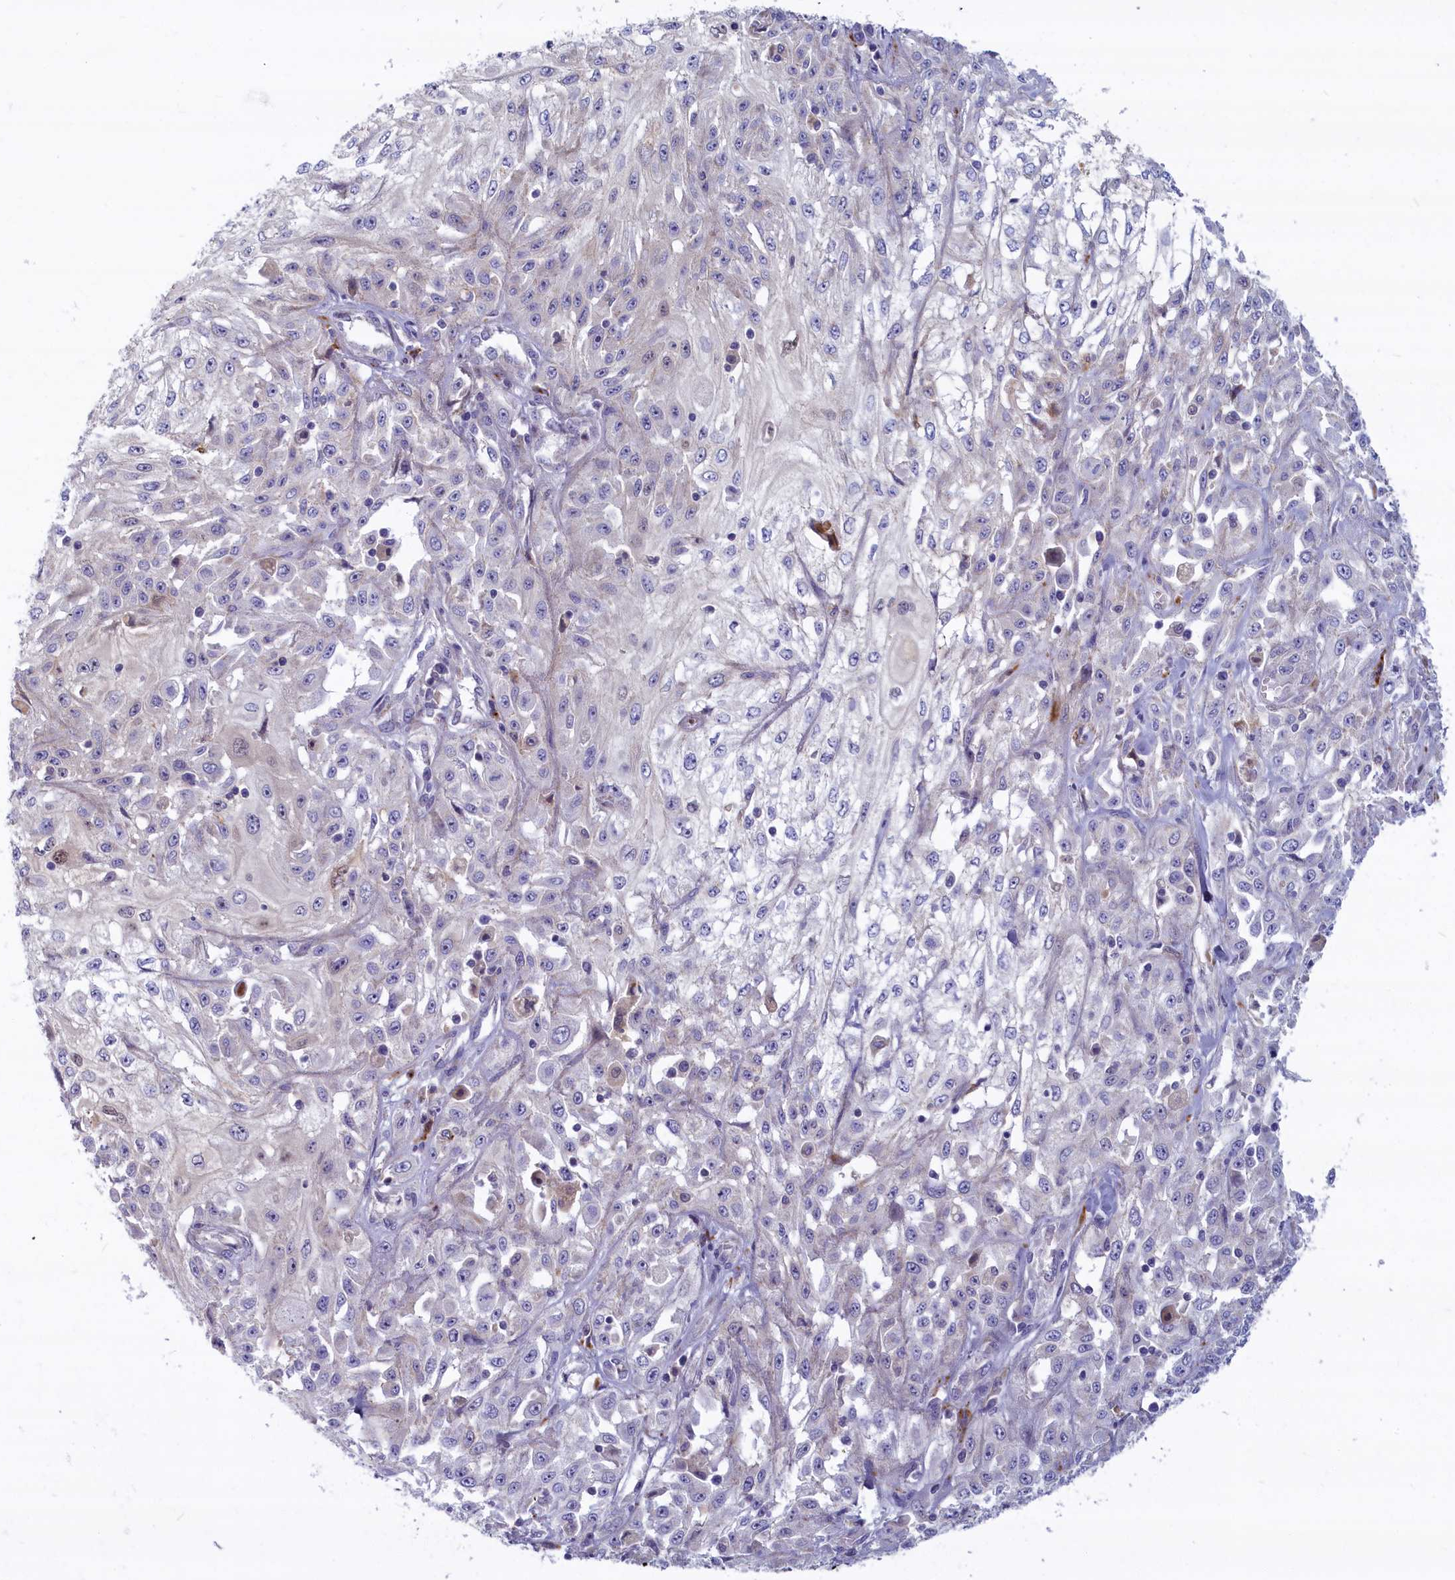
{"staining": {"intensity": "negative", "quantity": "none", "location": "none"}, "tissue": "skin cancer", "cell_type": "Tumor cells", "image_type": "cancer", "snomed": [{"axis": "morphology", "description": "Squamous cell carcinoma, NOS"}, {"axis": "morphology", "description": "Squamous cell carcinoma, metastatic, NOS"}, {"axis": "topography", "description": "Skin"}, {"axis": "topography", "description": "Lymph node"}], "caption": "High power microscopy micrograph of an IHC photomicrograph of skin cancer, revealing no significant staining in tumor cells.", "gene": "FCSK", "patient": {"sex": "male", "age": 75}}